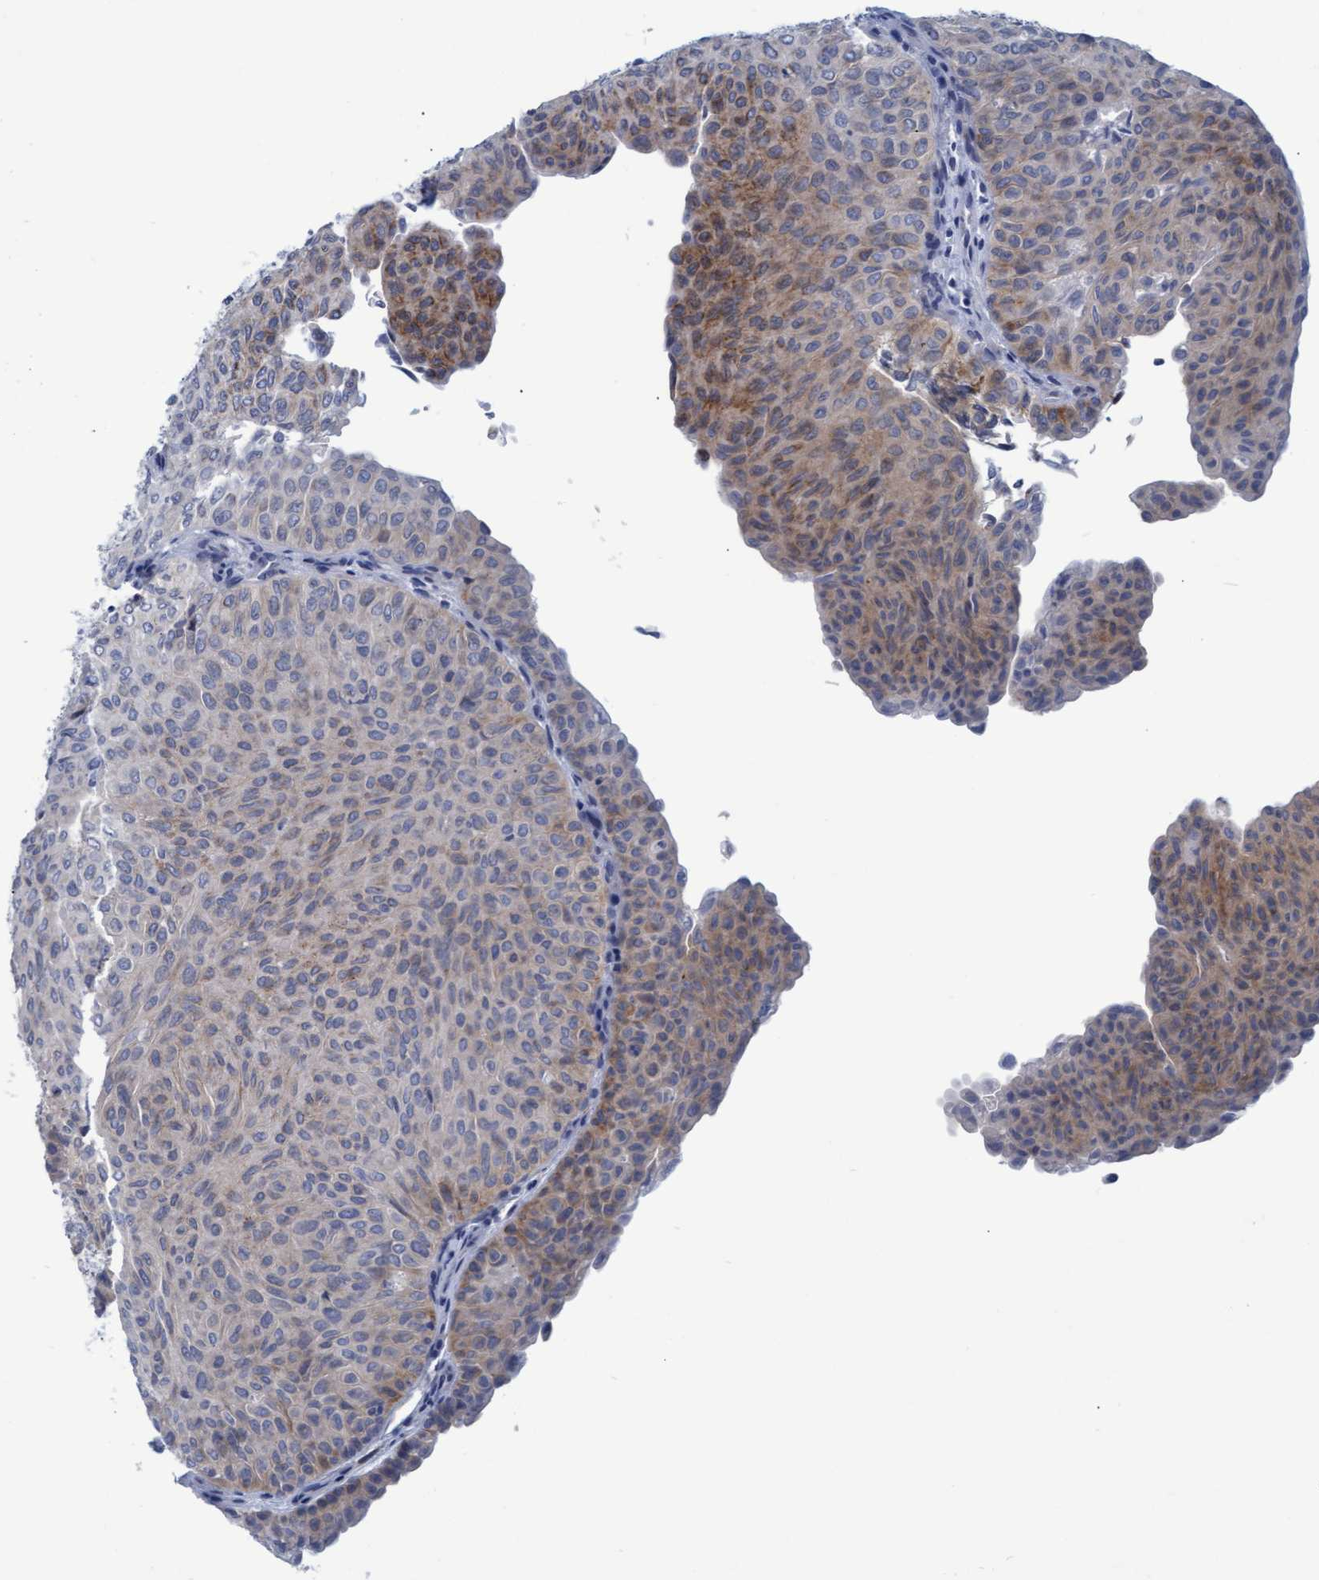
{"staining": {"intensity": "moderate", "quantity": "<25%", "location": "cytoplasmic/membranous"}, "tissue": "urothelial cancer", "cell_type": "Tumor cells", "image_type": "cancer", "snomed": [{"axis": "morphology", "description": "Urothelial carcinoma, Low grade"}, {"axis": "topography", "description": "Urinary bladder"}], "caption": "Urothelial carcinoma (low-grade) stained with a brown dye demonstrates moderate cytoplasmic/membranous positive staining in approximately <25% of tumor cells.", "gene": "SSTR3", "patient": {"sex": "male", "age": 78}}